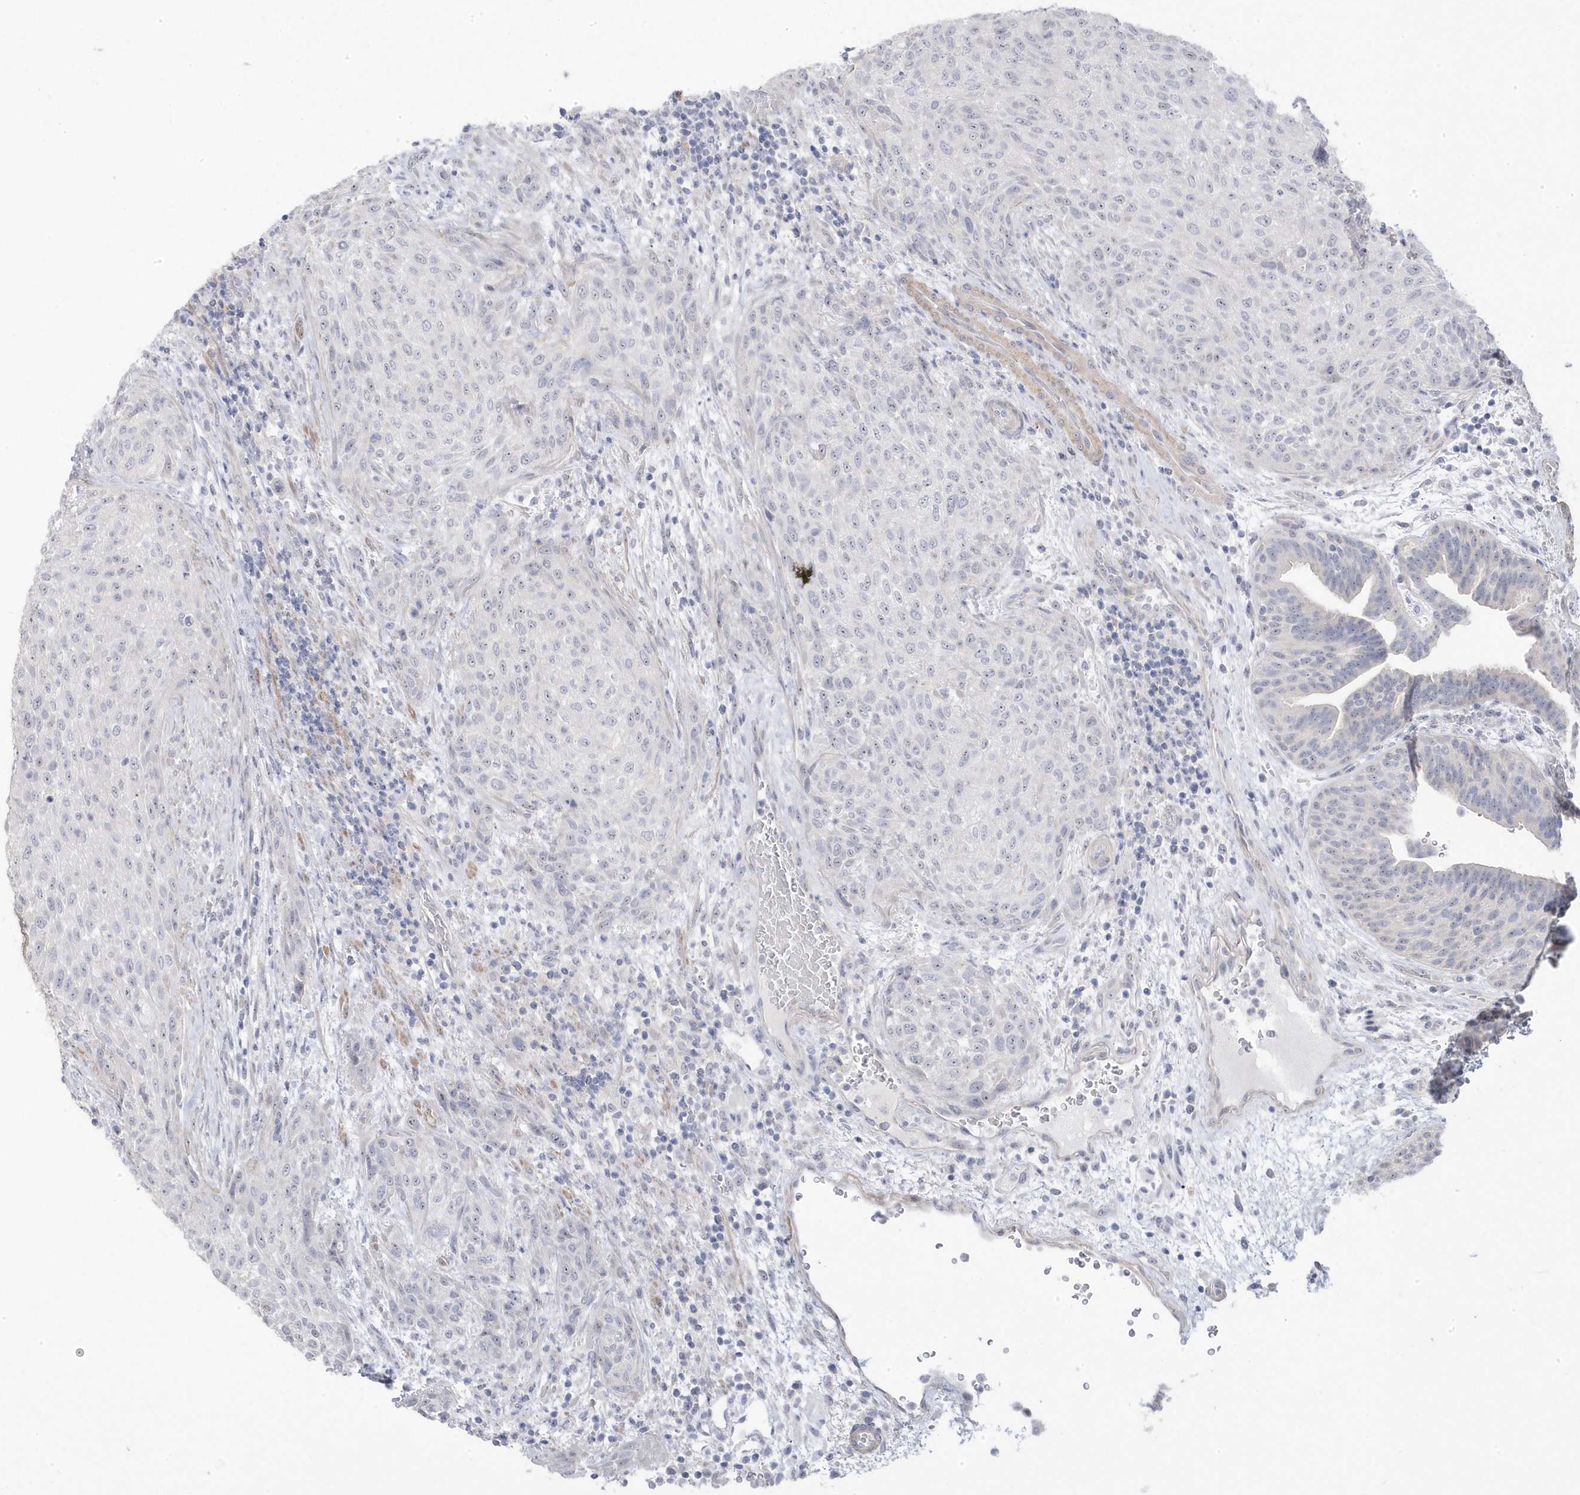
{"staining": {"intensity": "negative", "quantity": "none", "location": "none"}, "tissue": "urothelial cancer", "cell_type": "Tumor cells", "image_type": "cancer", "snomed": [{"axis": "morphology", "description": "Urothelial carcinoma, High grade"}, {"axis": "topography", "description": "Urinary bladder"}], "caption": "This photomicrograph is of urothelial cancer stained with IHC to label a protein in brown with the nuclei are counter-stained blue. There is no staining in tumor cells.", "gene": "GTPBP6", "patient": {"sex": "male", "age": 35}}